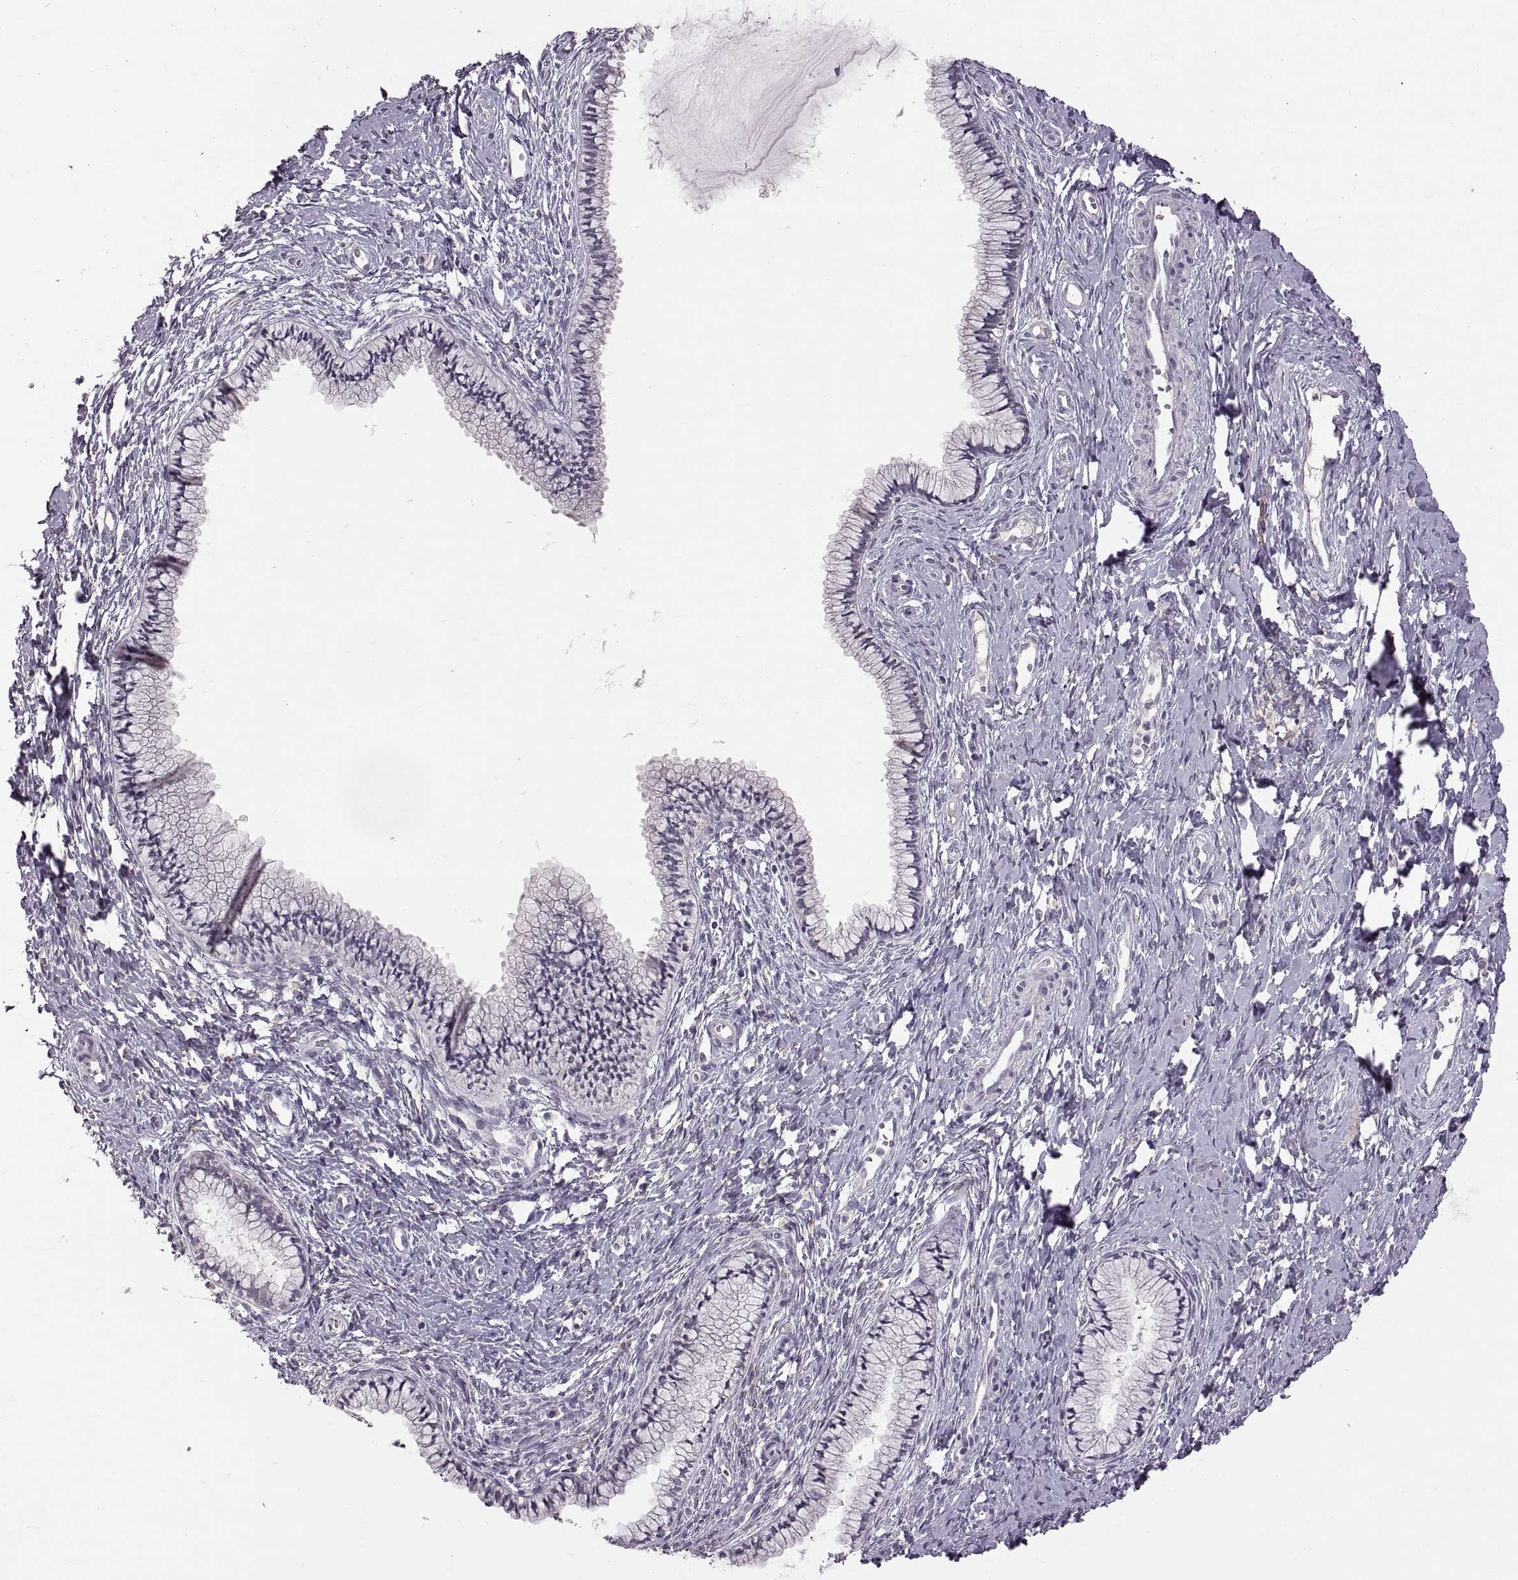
{"staining": {"intensity": "negative", "quantity": "none", "location": "none"}, "tissue": "cervix", "cell_type": "Glandular cells", "image_type": "normal", "snomed": [{"axis": "morphology", "description": "Normal tissue, NOS"}, {"axis": "topography", "description": "Cervix"}], "caption": "Glandular cells show no significant expression in unremarkable cervix. The staining was performed using DAB to visualize the protein expression in brown, while the nuclei were stained in blue with hematoxylin (Magnification: 20x).", "gene": "CDH2", "patient": {"sex": "female", "age": 40}}